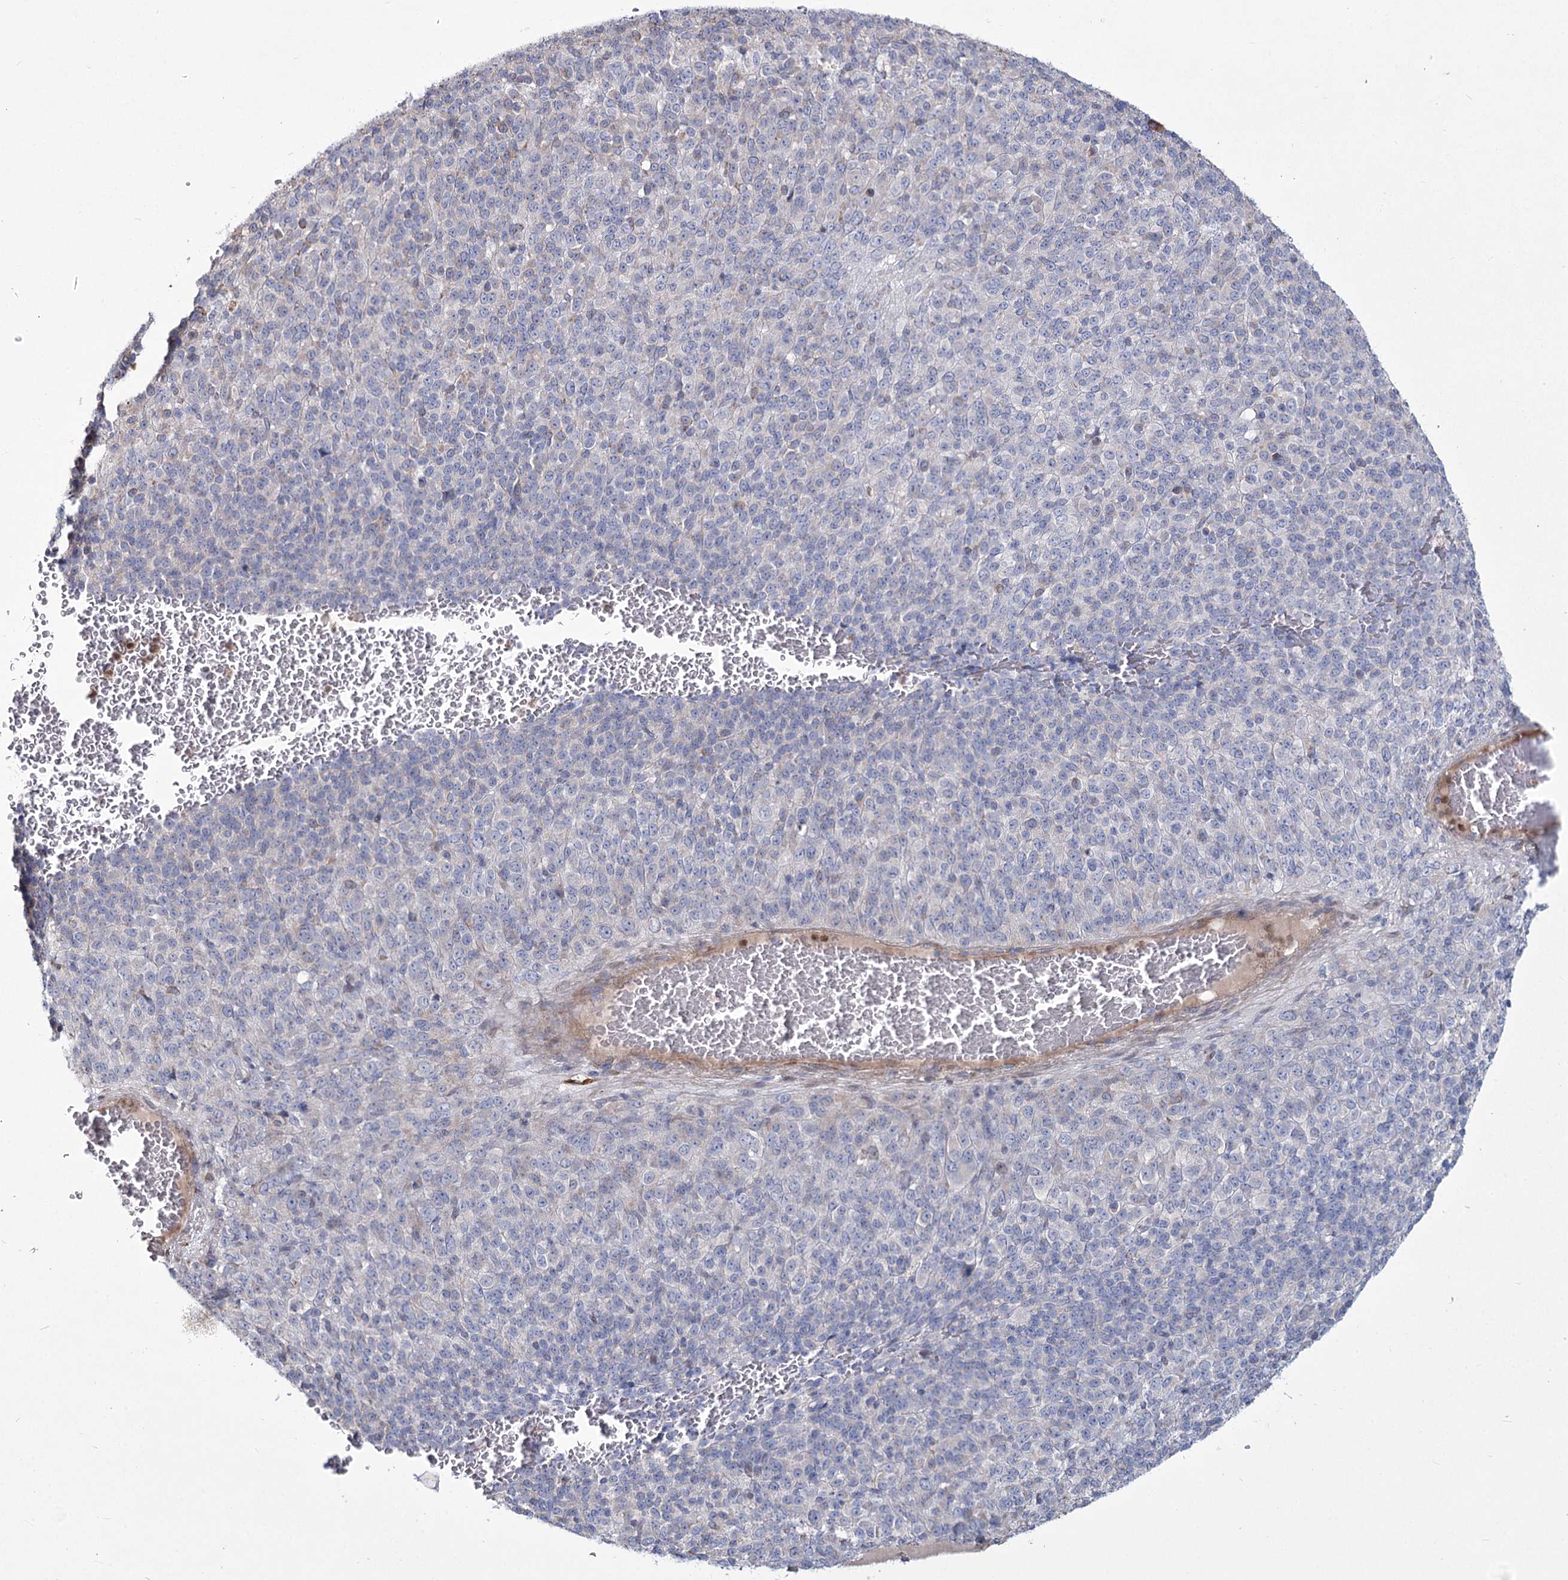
{"staining": {"intensity": "negative", "quantity": "none", "location": "none"}, "tissue": "melanoma", "cell_type": "Tumor cells", "image_type": "cancer", "snomed": [{"axis": "morphology", "description": "Malignant melanoma, Metastatic site"}, {"axis": "topography", "description": "Brain"}], "caption": "Human melanoma stained for a protein using immunohistochemistry (IHC) reveals no staining in tumor cells.", "gene": "ME3", "patient": {"sex": "female", "age": 56}}